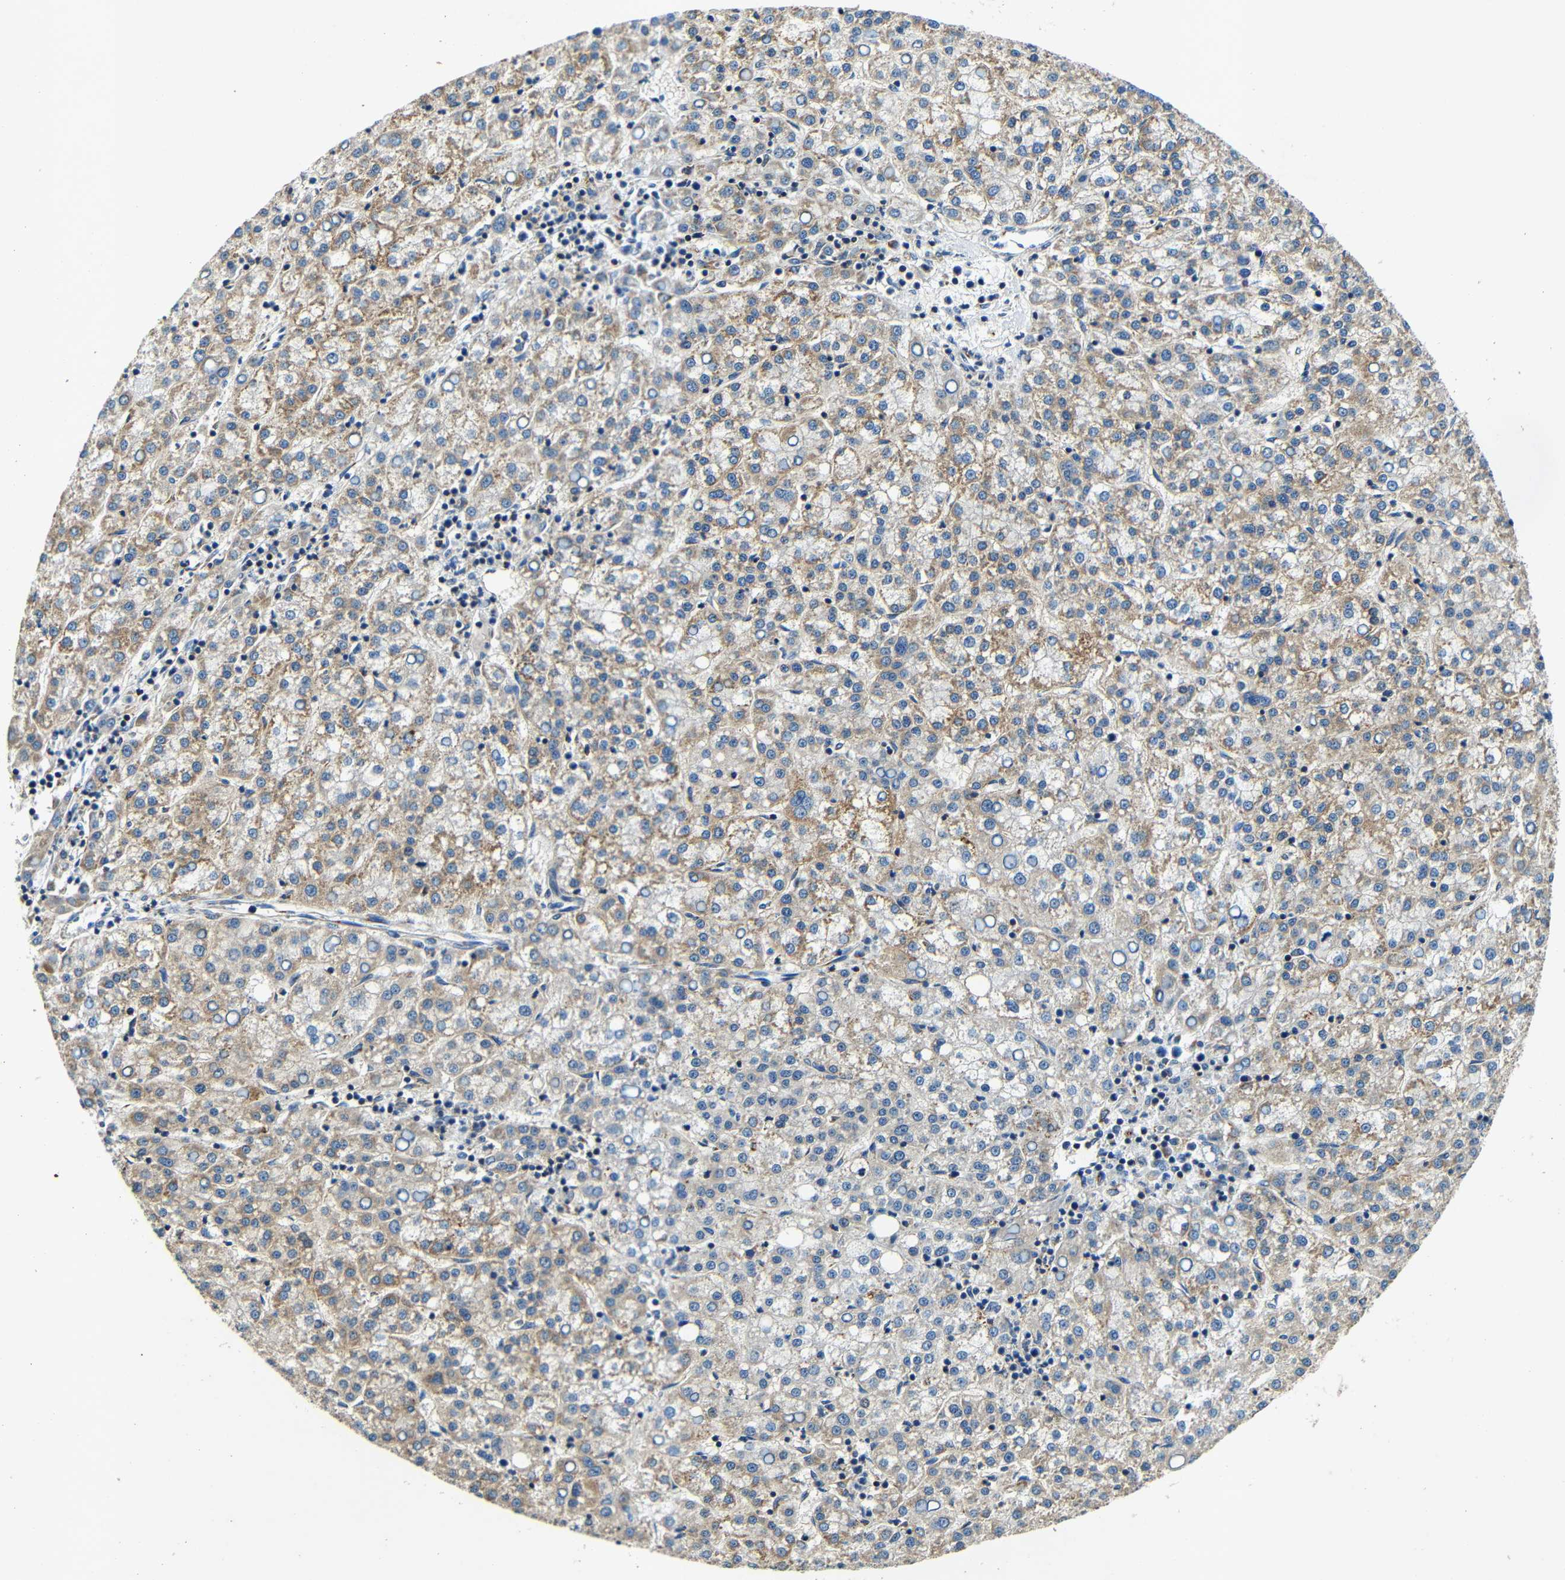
{"staining": {"intensity": "weak", "quantity": "25%-75%", "location": "cytoplasmic/membranous"}, "tissue": "liver cancer", "cell_type": "Tumor cells", "image_type": "cancer", "snomed": [{"axis": "morphology", "description": "Carcinoma, Hepatocellular, NOS"}, {"axis": "topography", "description": "Liver"}], "caption": "Protein positivity by immunohistochemistry reveals weak cytoplasmic/membranous positivity in approximately 25%-75% of tumor cells in hepatocellular carcinoma (liver).", "gene": "GALNT18", "patient": {"sex": "female", "age": 58}}